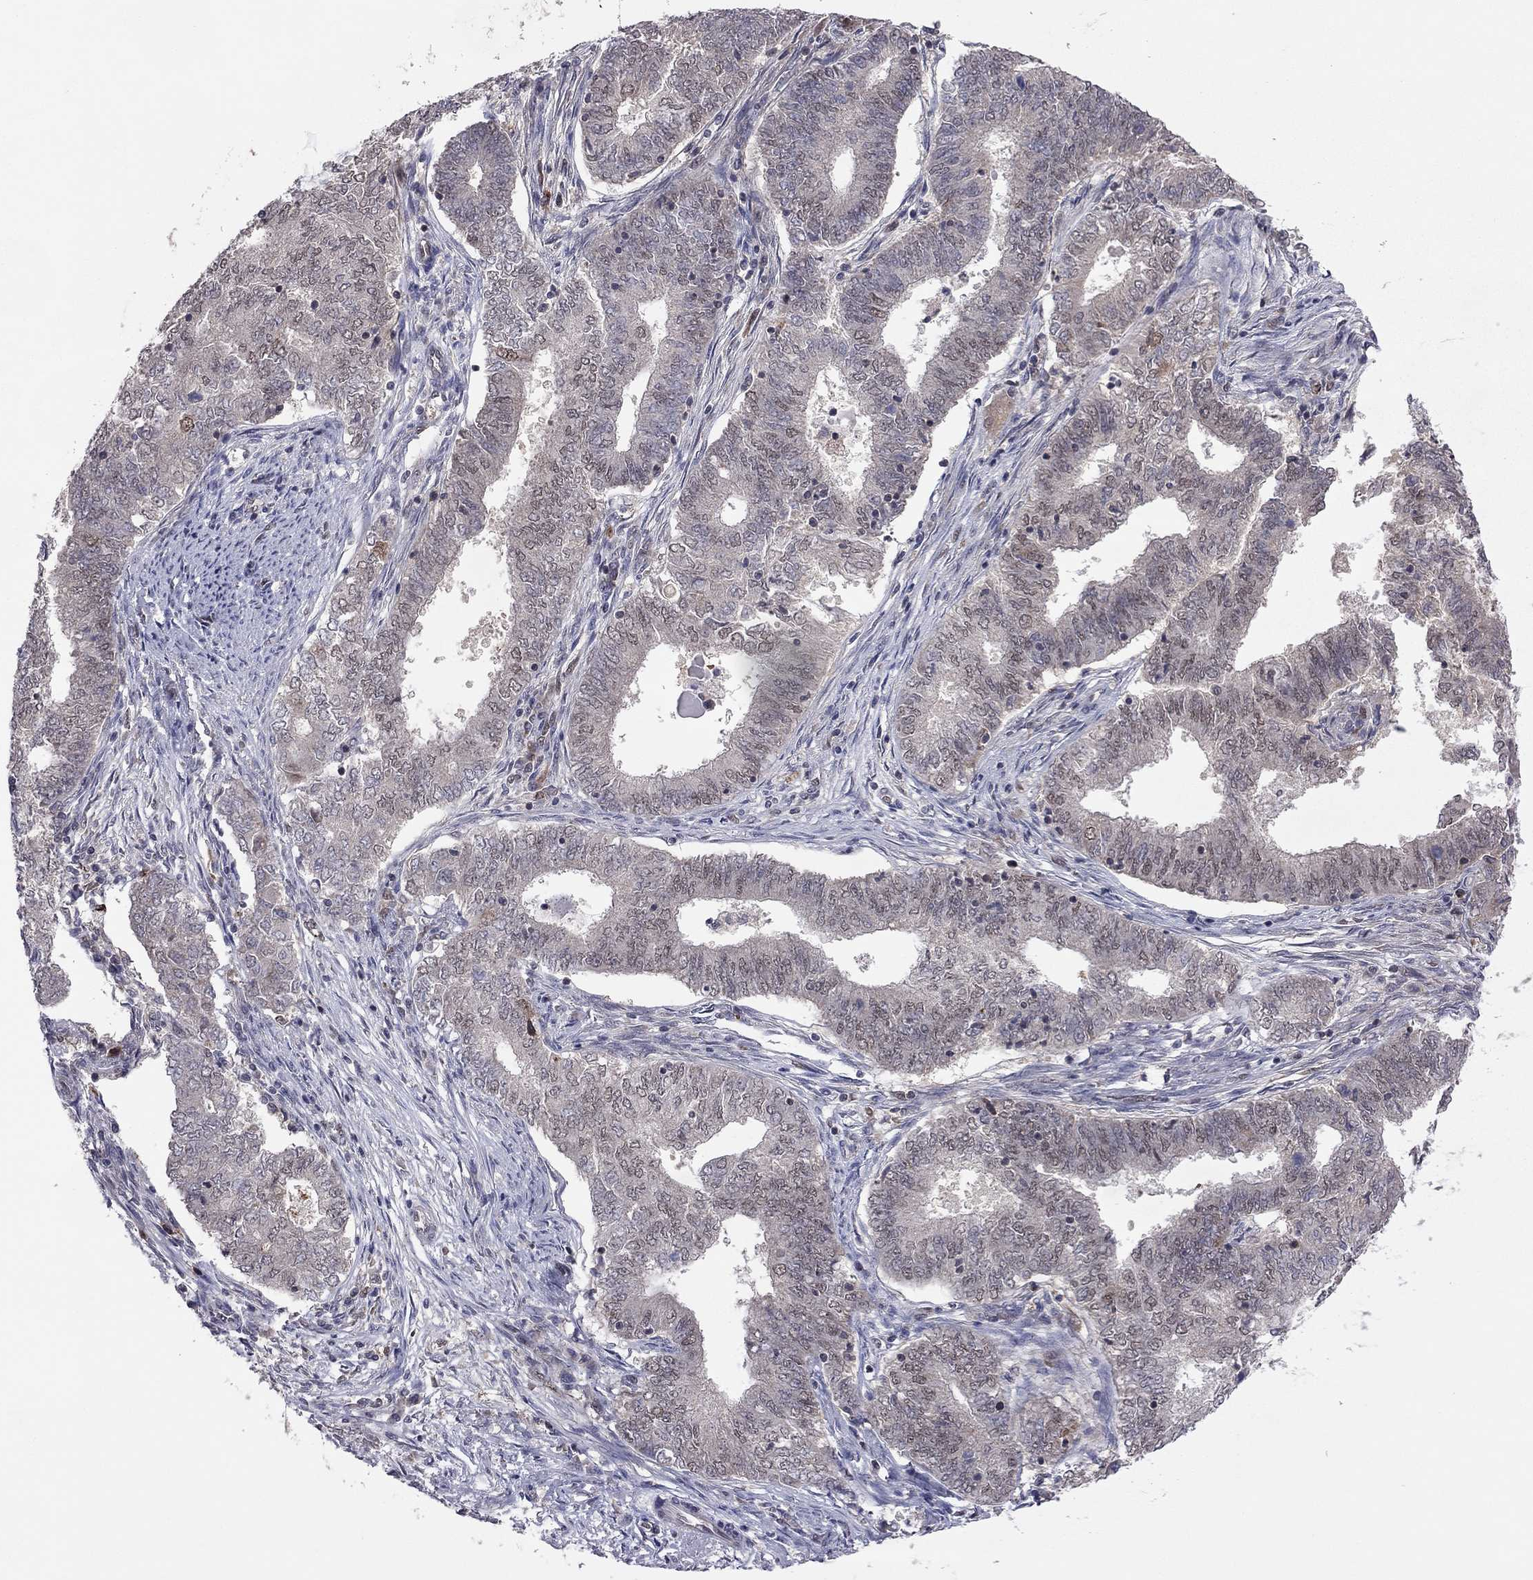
{"staining": {"intensity": "negative", "quantity": "none", "location": "none"}, "tissue": "endometrial cancer", "cell_type": "Tumor cells", "image_type": "cancer", "snomed": [{"axis": "morphology", "description": "Adenocarcinoma, NOS"}, {"axis": "topography", "description": "Endometrium"}], "caption": "There is no significant staining in tumor cells of adenocarcinoma (endometrial).", "gene": "GPAA1", "patient": {"sex": "female", "age": 62}}